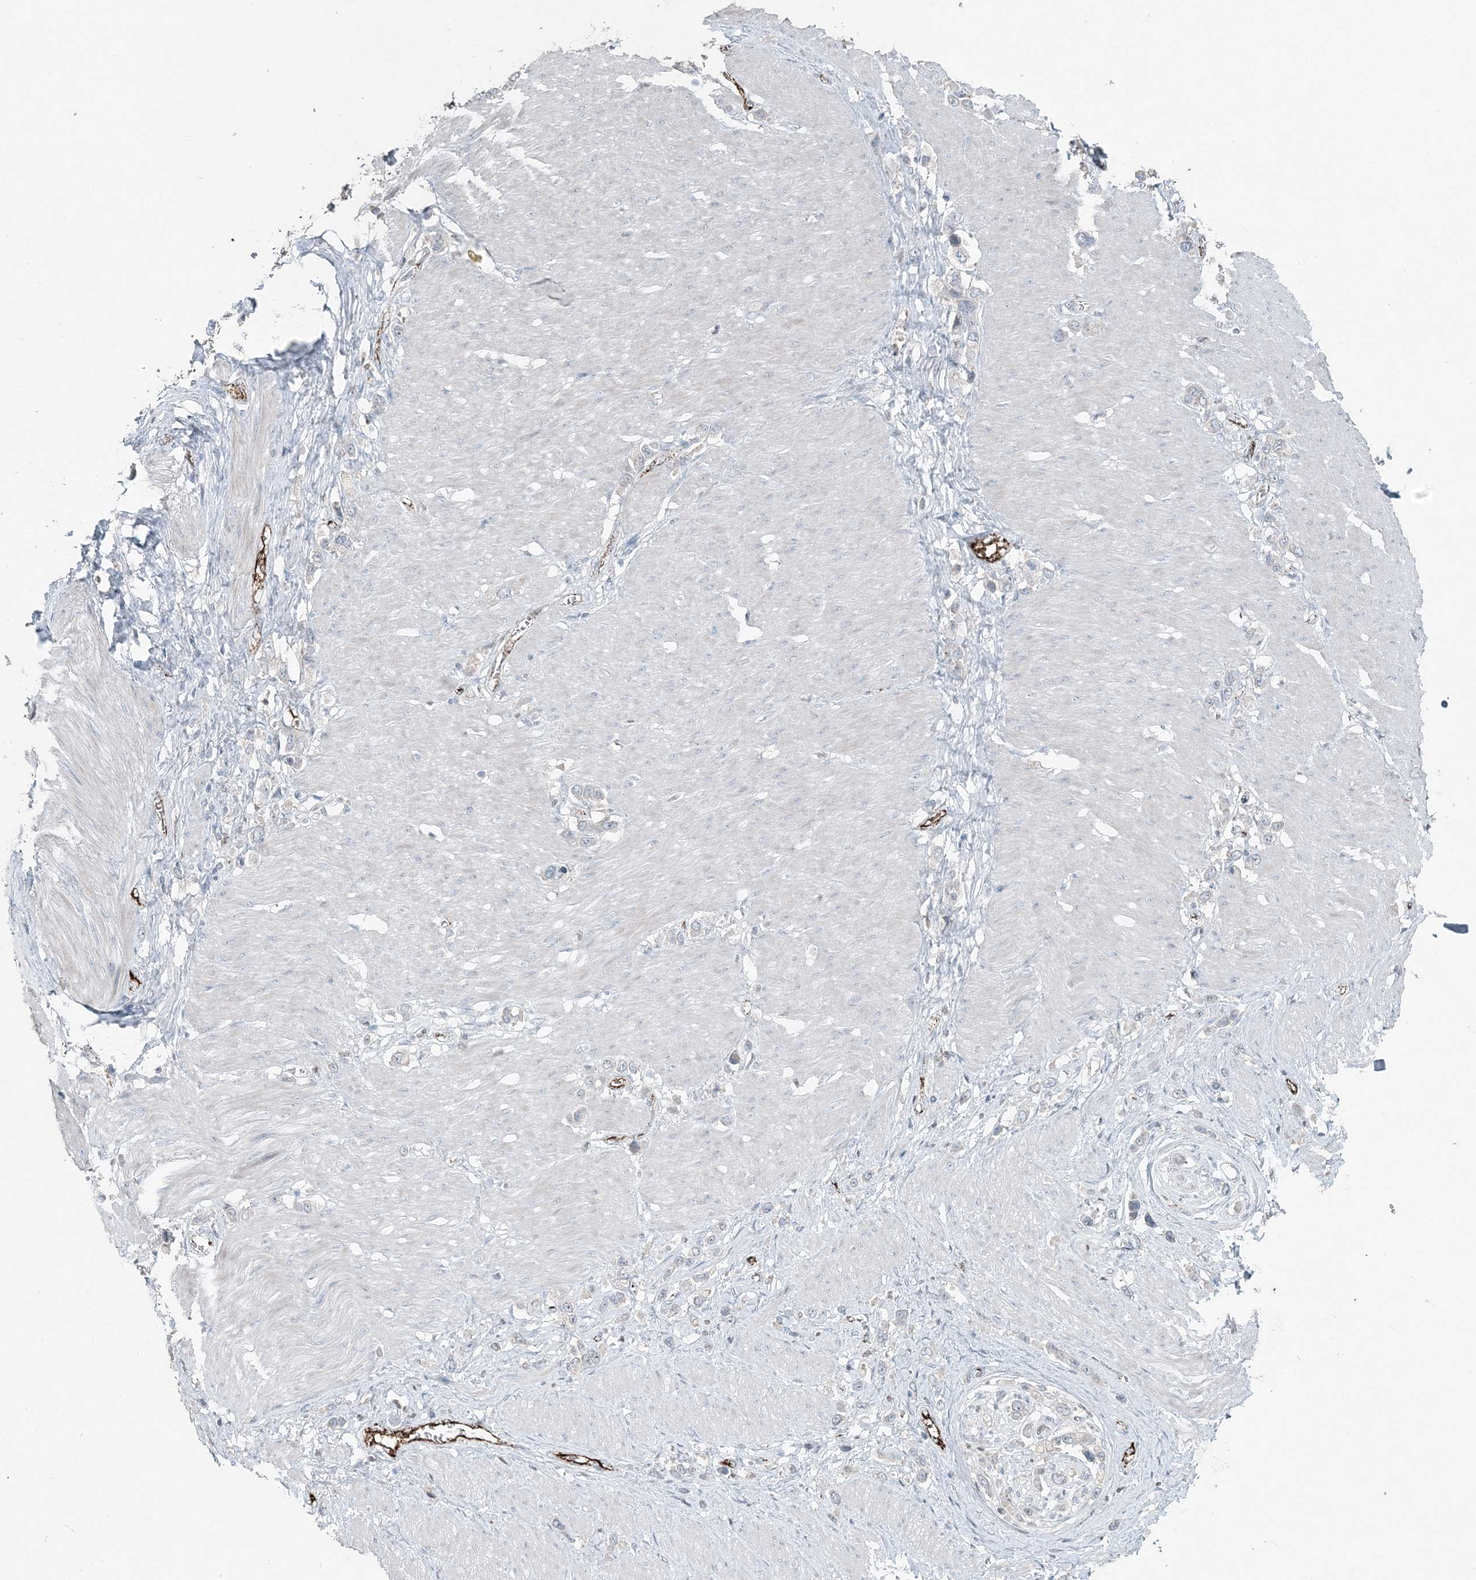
{"staining": {"intensity": "negative", "quantity": "none", "location": "none"}, "tissue": "stomach cancer", "cell_type": "Tumor cells", "image_type": "cancer", "snomed": [{"axis": "morphology", "description": "Normal tissue, NOS"}, {"axis": "morphology", "description": "Adenocarcinoma, NOS"}, {"axis": "topography", "description": "Stomach, upper"}, {"axis": "topography", "description": "Stomach"}], "caption": "Immunohistochemistry (IHC) of human stomach cancer (adenocarcinoma) displays no staining in tumor cells.", "gene": "ELOVL7", "patient": {"sex": "female", "age": 65}}